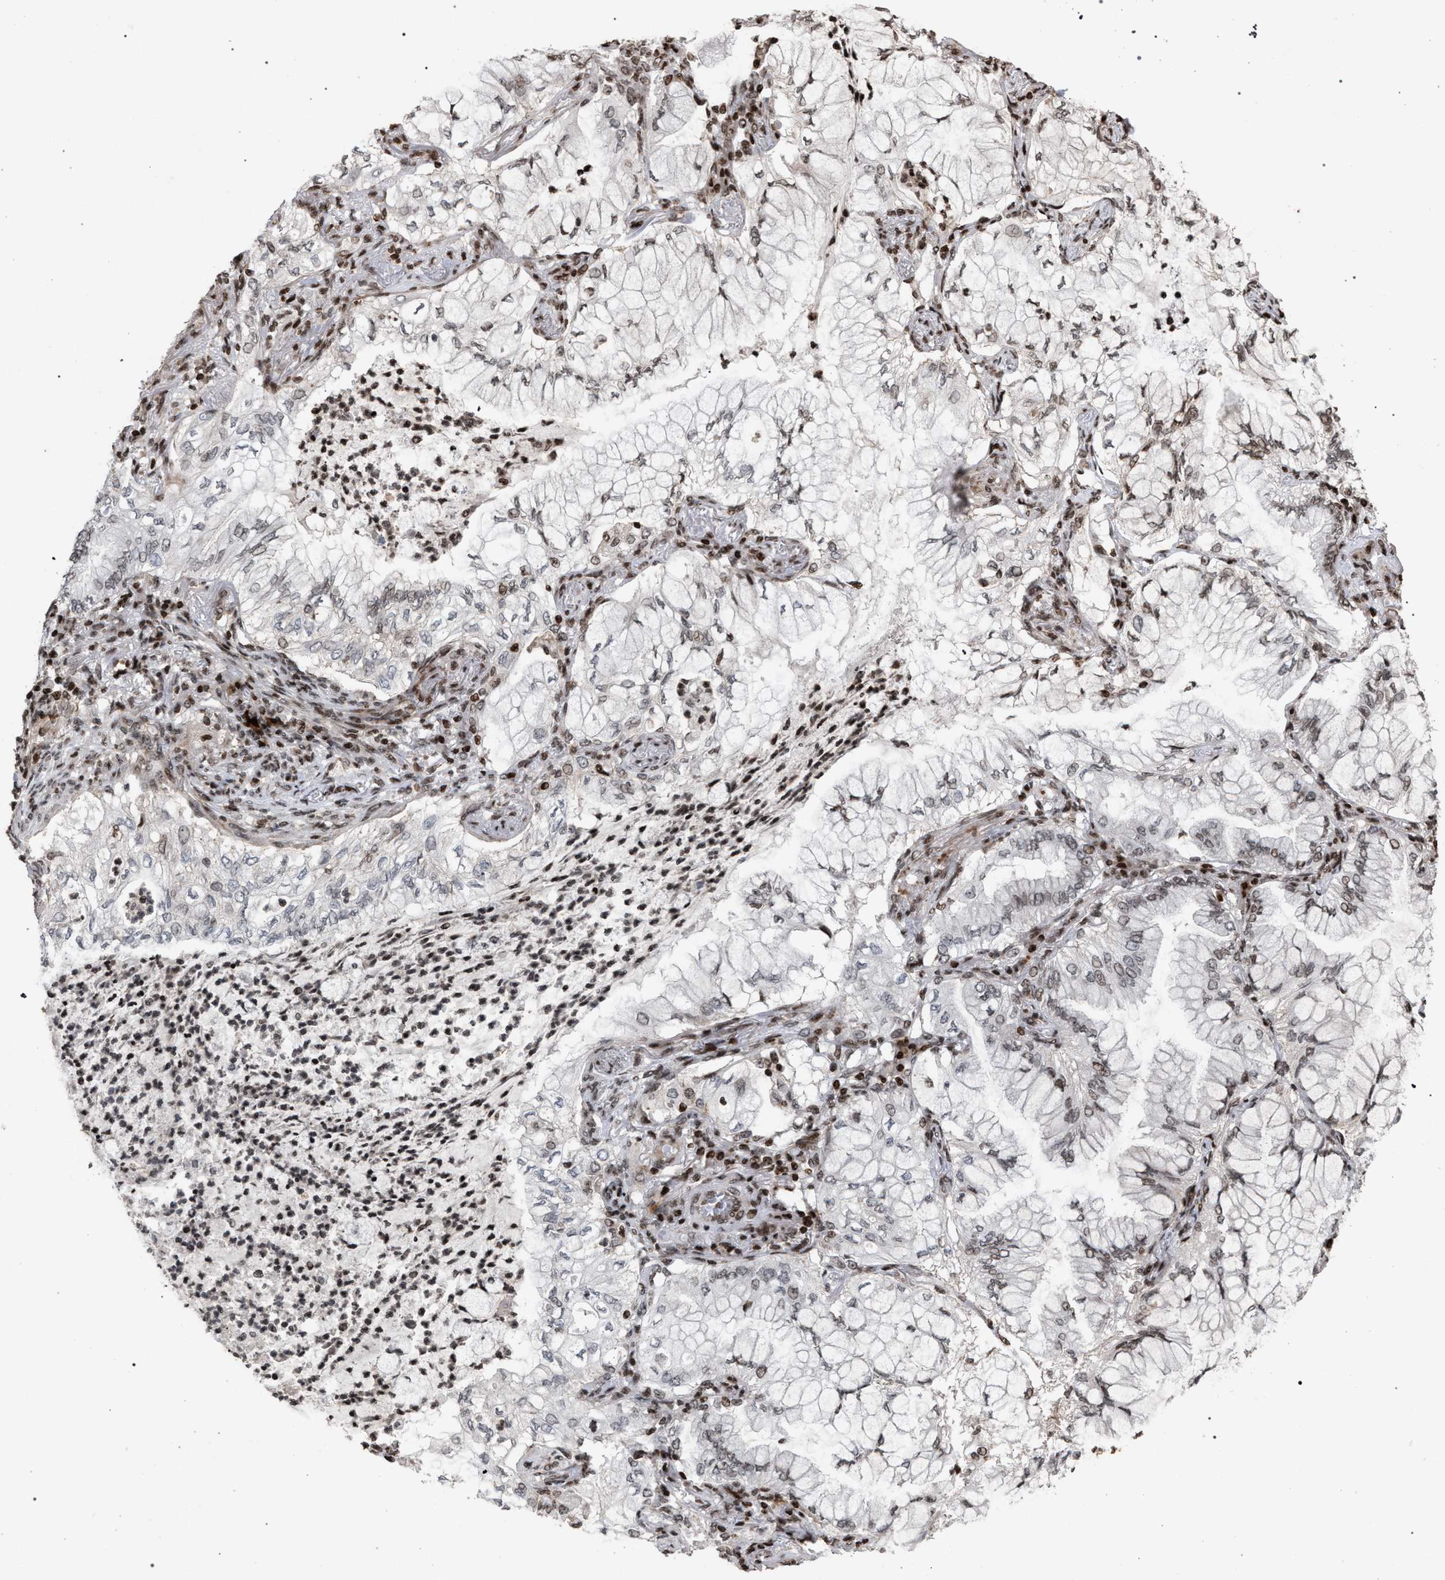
{"staining": {"intensity": "moderate", "quantity": "25%-75%", "location": "nuclear"}, "tissue": "lung cancer", "cell_type": "Tumor cells", "image_type": "cancer", "snomed": [{"axis": "morphology", "description": "Adenocarcinoma, NOS"}, {"axis": "topography", "description": "Lung"}], "caption": "Protein staining exhibits moderate nuclear expression in about 25%-75% of tumor cells in lung cancer.", "gene": "FOXD3", "patient": {"sex": "female", "age": 70}}